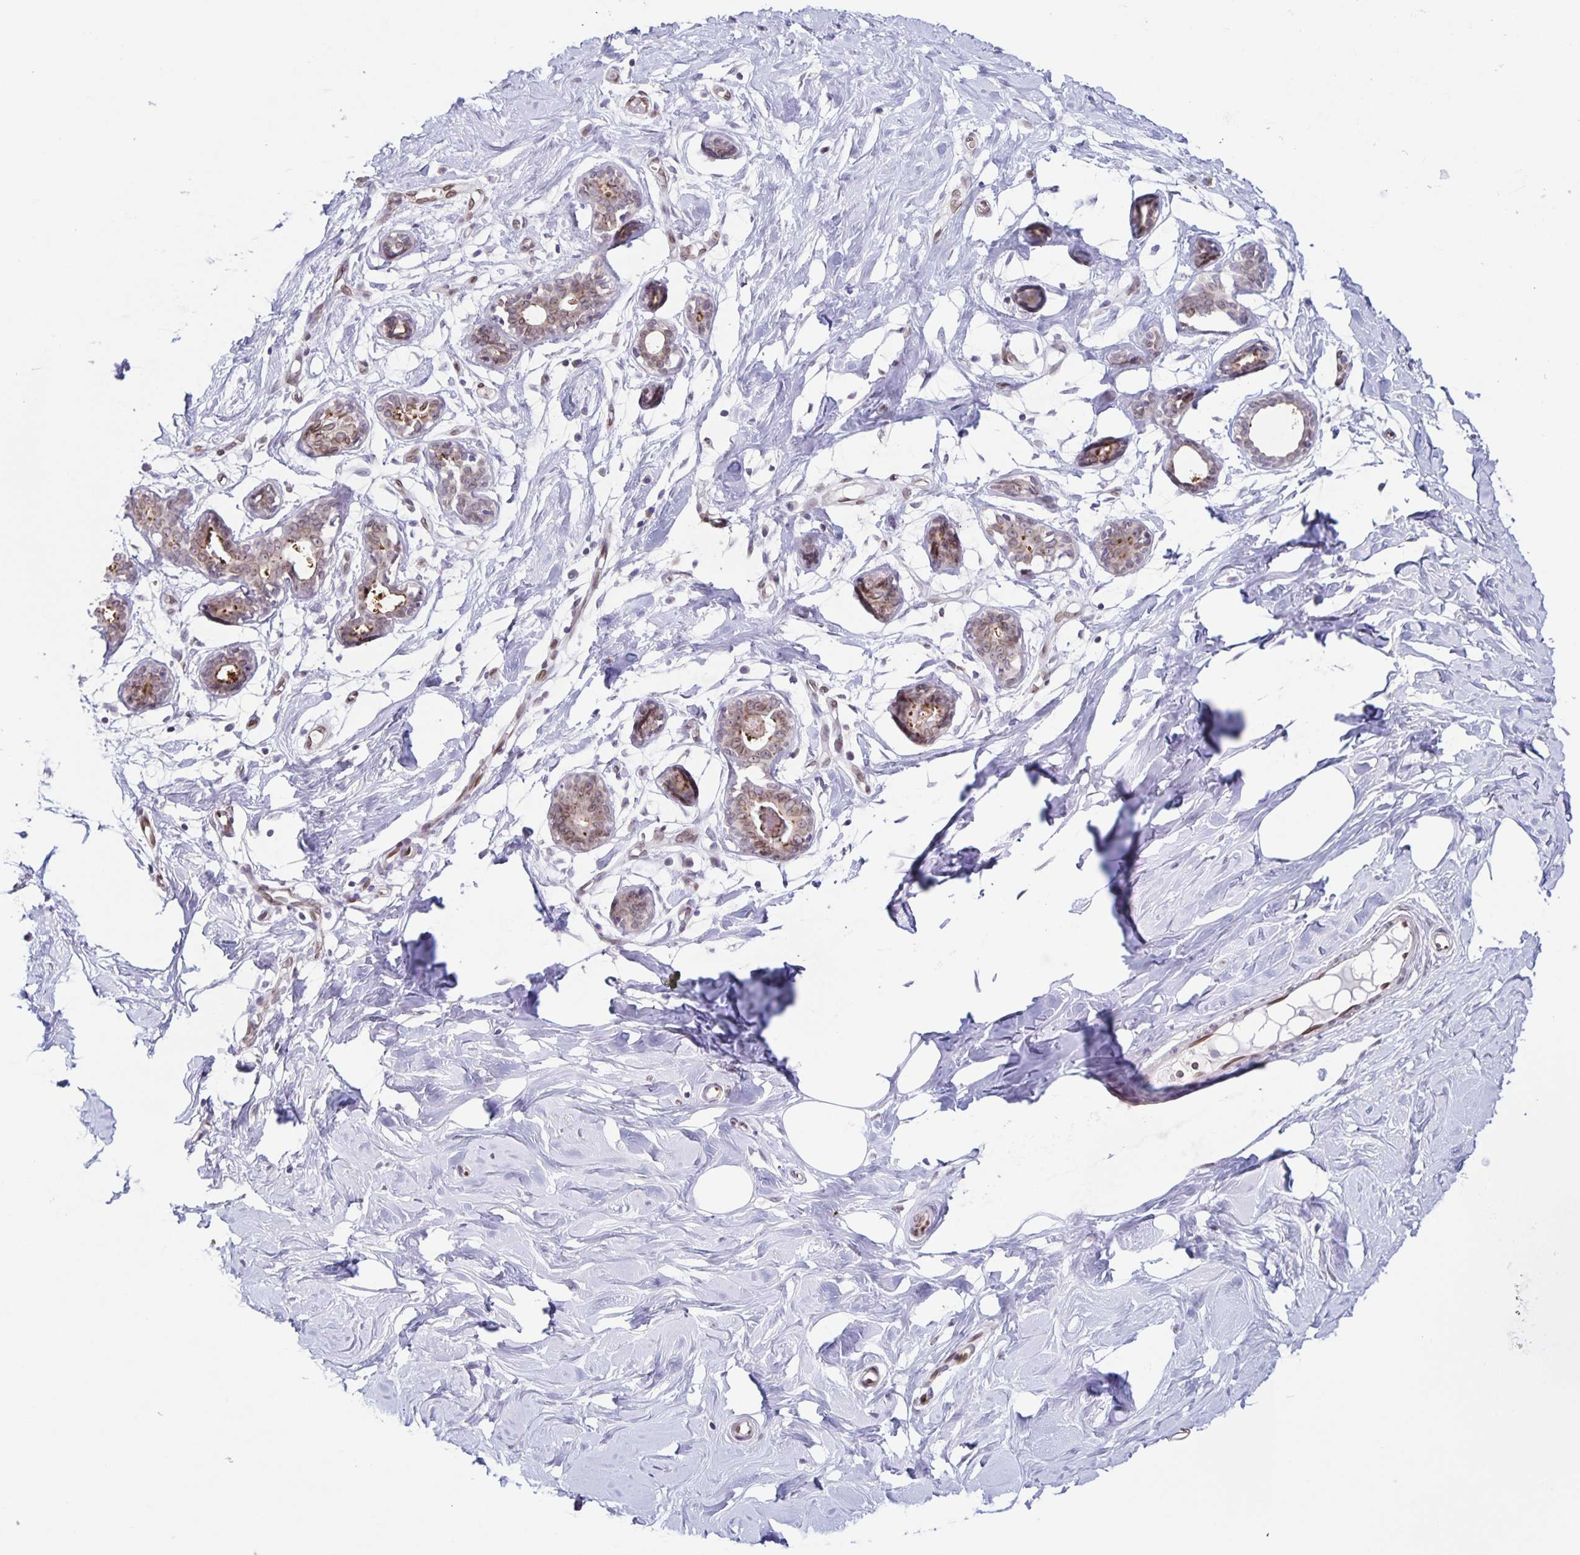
{"staining": {"intensity": "negative", "quantity": "none", "location": "none"}, "tissue": "breast", "cell_type": "Adipocytes", "image_type": "normal", "snomed": [{"axis": "morphology", "description": "Normal tissue, NOS"}, {"axis": "topography", "description": "Breast"}], "caption": "Immunohistochemistry (IHC) of unremarkable human breast reveals no positivity in adipocytes. (DAB IHC with hematoxylin counter stain).", "gene": "SYNE2", "patient": {"sex": "female", "age": 27}}